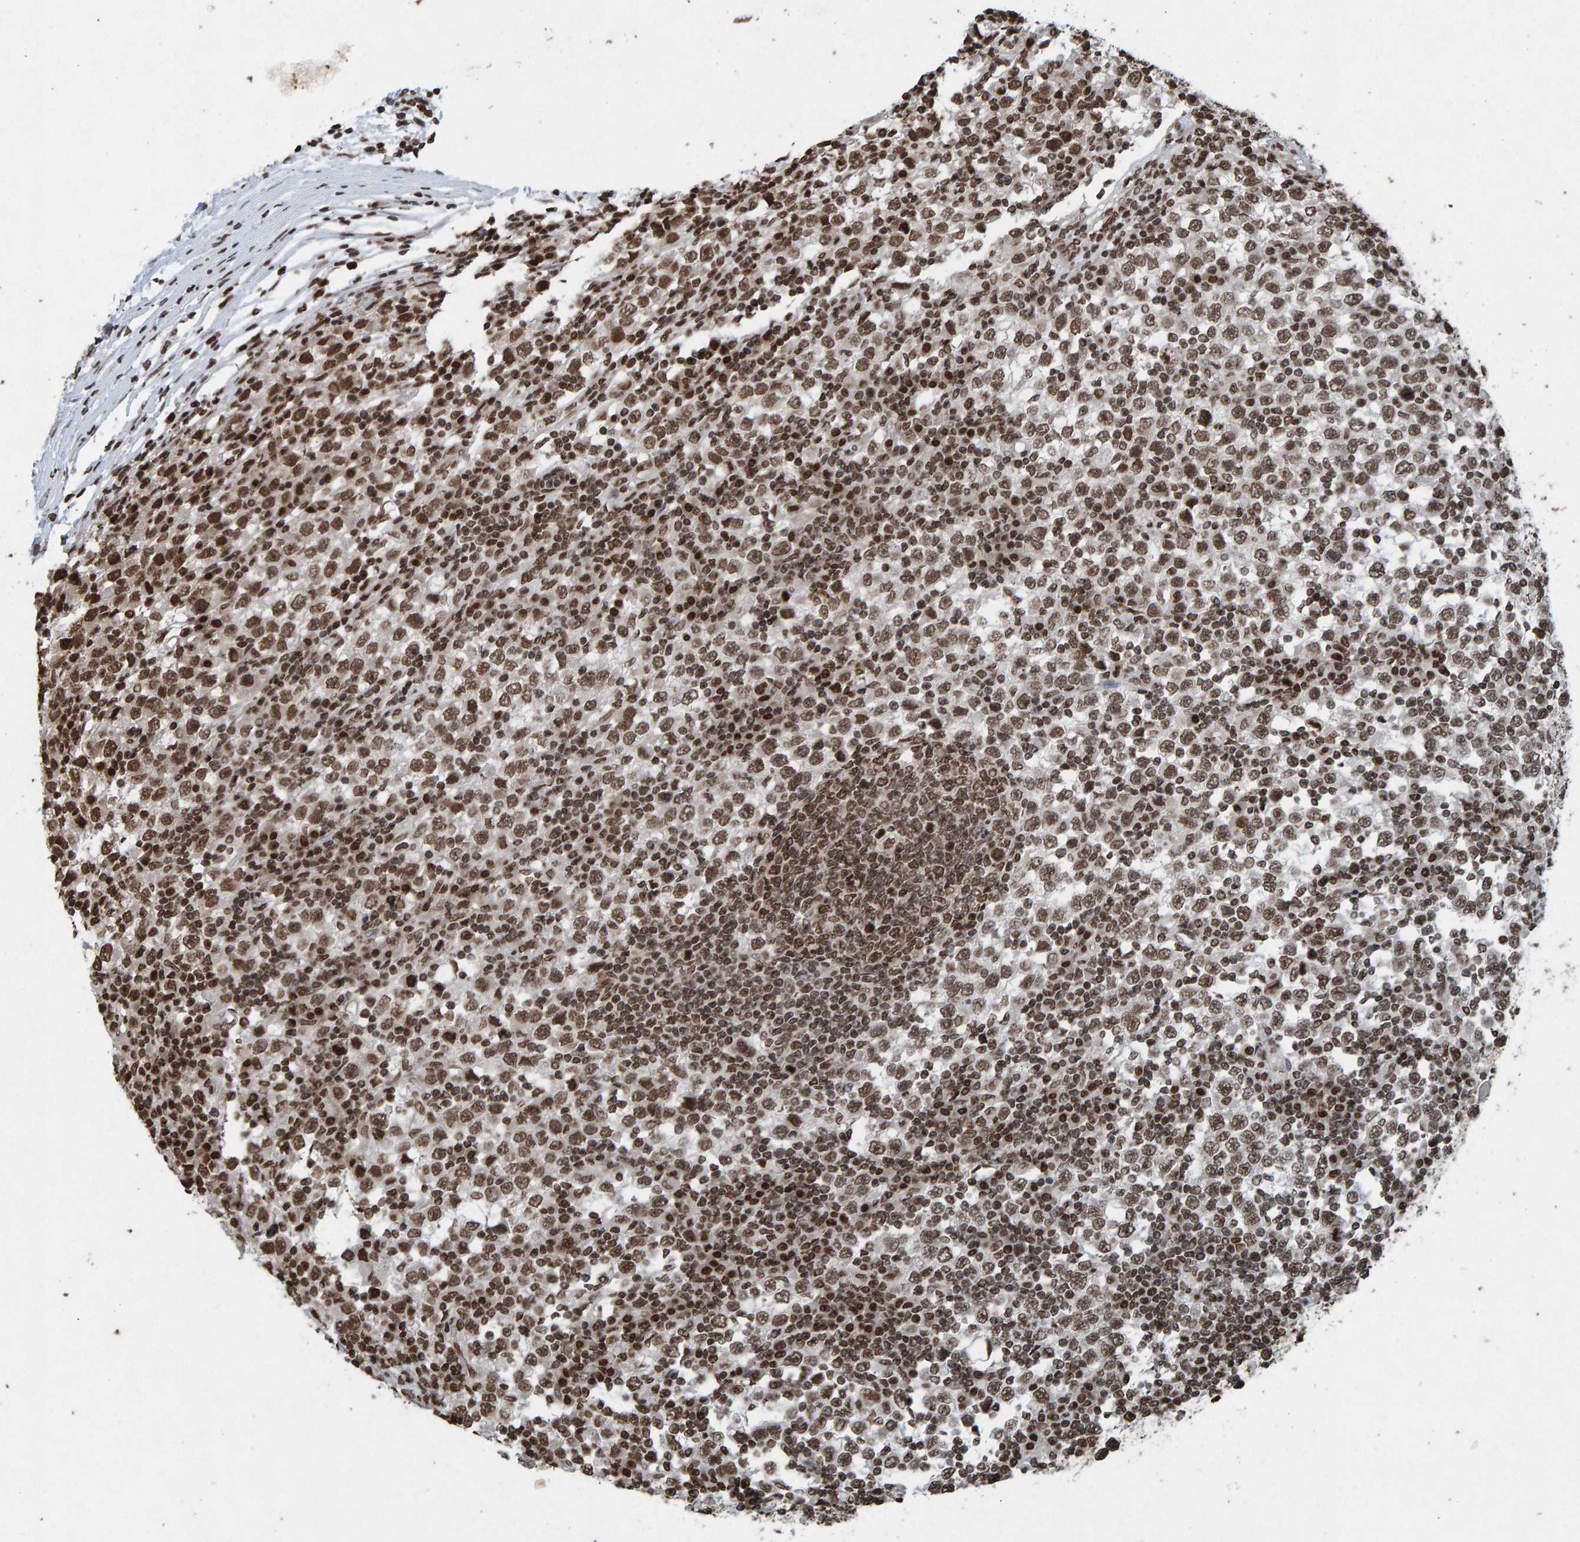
{"staining": {"intensity": "moderate", "quantity": ">75%", "location": "nuclear"}, "tissue": "testis cancer", "cell_type": "Tumor cells", "image_type": "cancer", "snomed": [{"axis": "morphology", "description": "Seminoma, NOS"}, {"axis": "topography", "description": "Testis"}], "caption": "This histopathology image demonstrates IHC staining of human seminoma (testis), with medium moderate nuclear expression in approximately >75% of tumor cells.", "gene": "H2AZ1", "patient": {"sex": "male", "age": 65}}